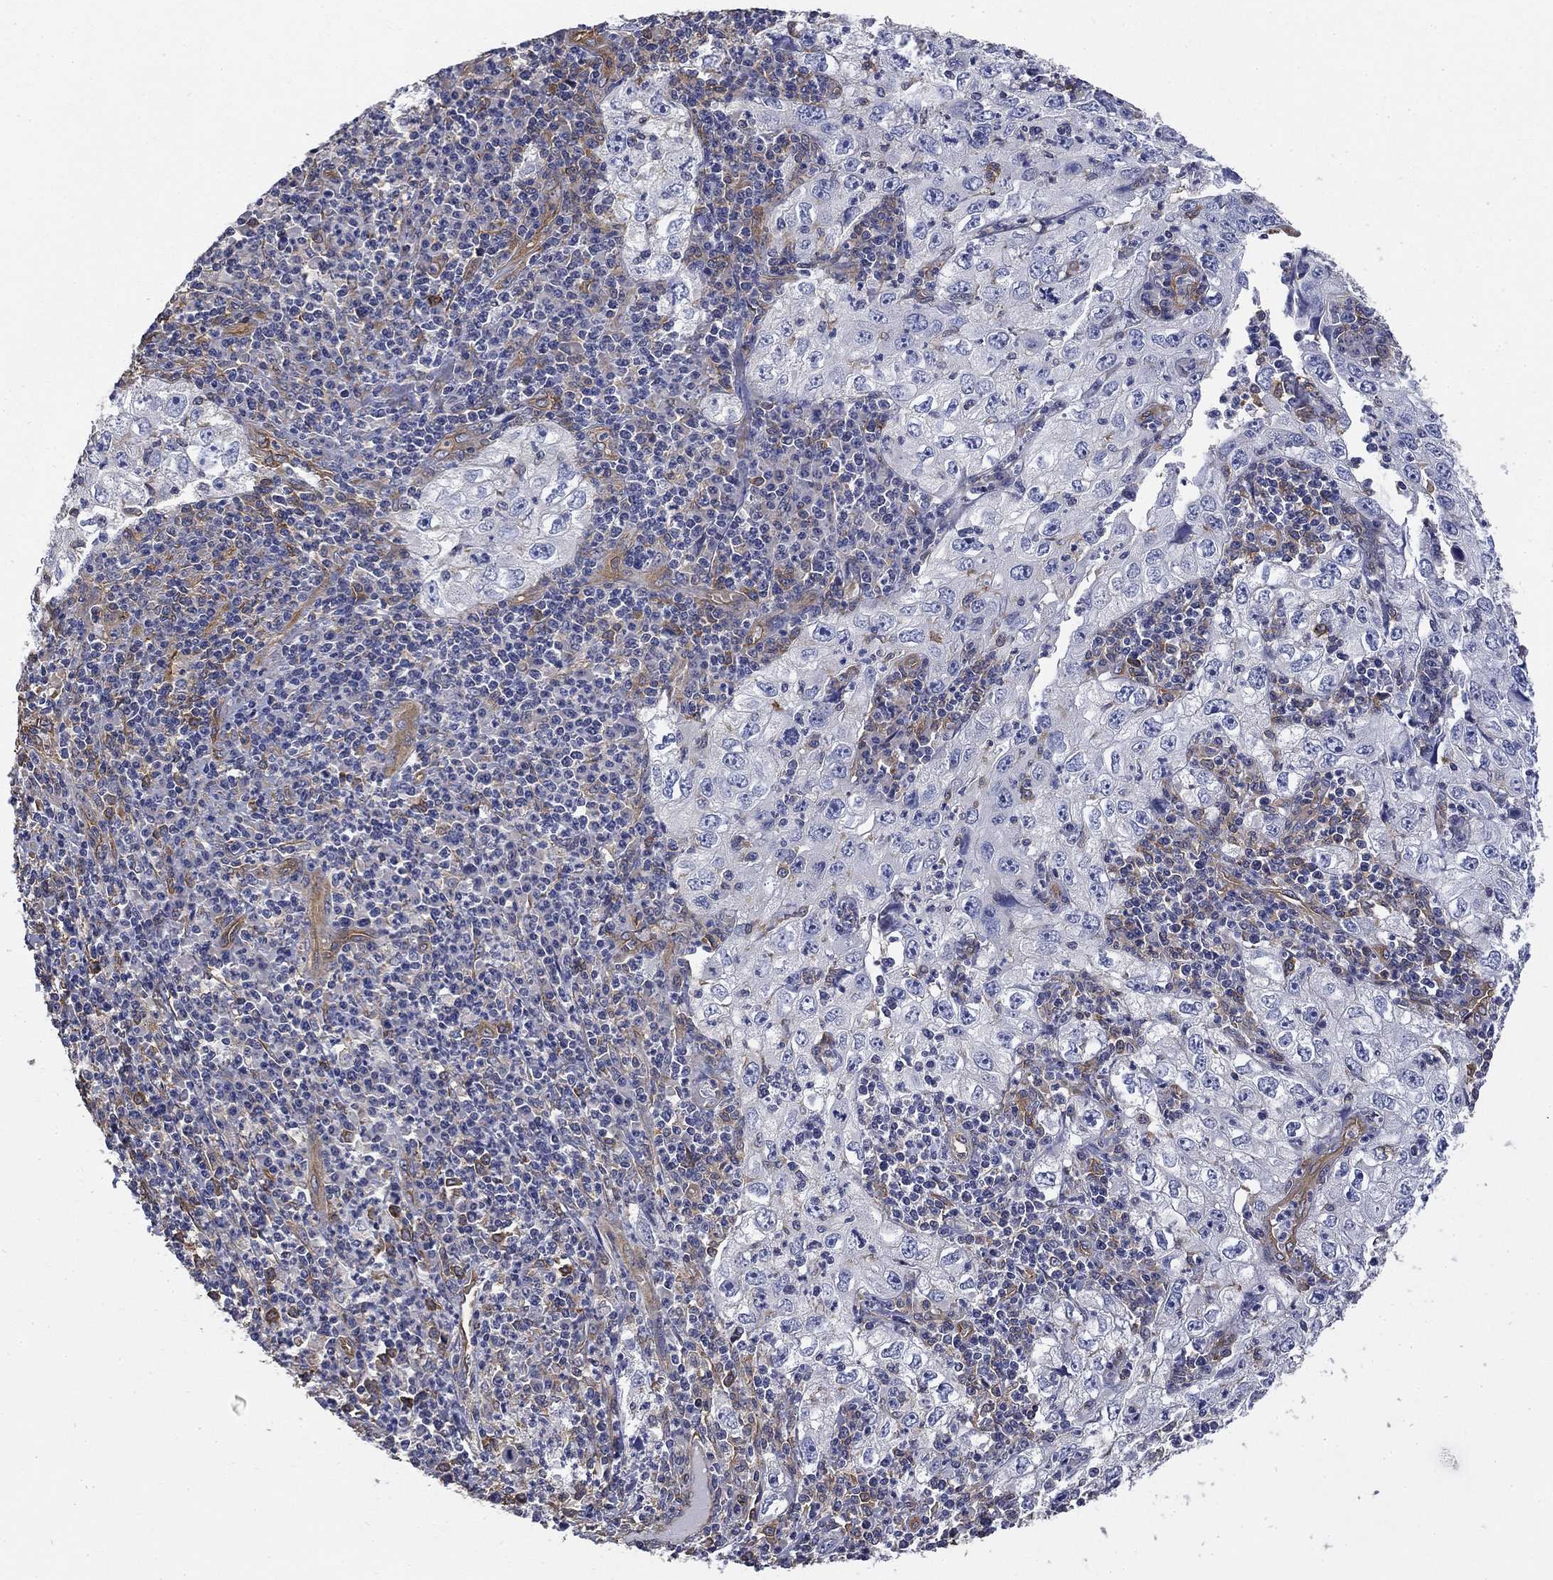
{"staining": {"intensity": "negative", "quantity": "none", "location": "none"}, "tissue": "cervical cancer", "cell_type": "Tumor cells", "image_type": "cancer", "snomed": [{"axis": "morphology", "description": "Squamous cell carcinoma, NOS"}, {"axis": "topography", "description": "Cervix"}], "caption": "This photomicrograph is of cervical cancer (squamous cell carcinoma) stained with immunohistochemistry to label a protein in brown with the nuclei are counter-stained blue. There is no expression in tumor cells.", "gene": "DPYSL2", "patient": {"sex": "female", "age": 24}}